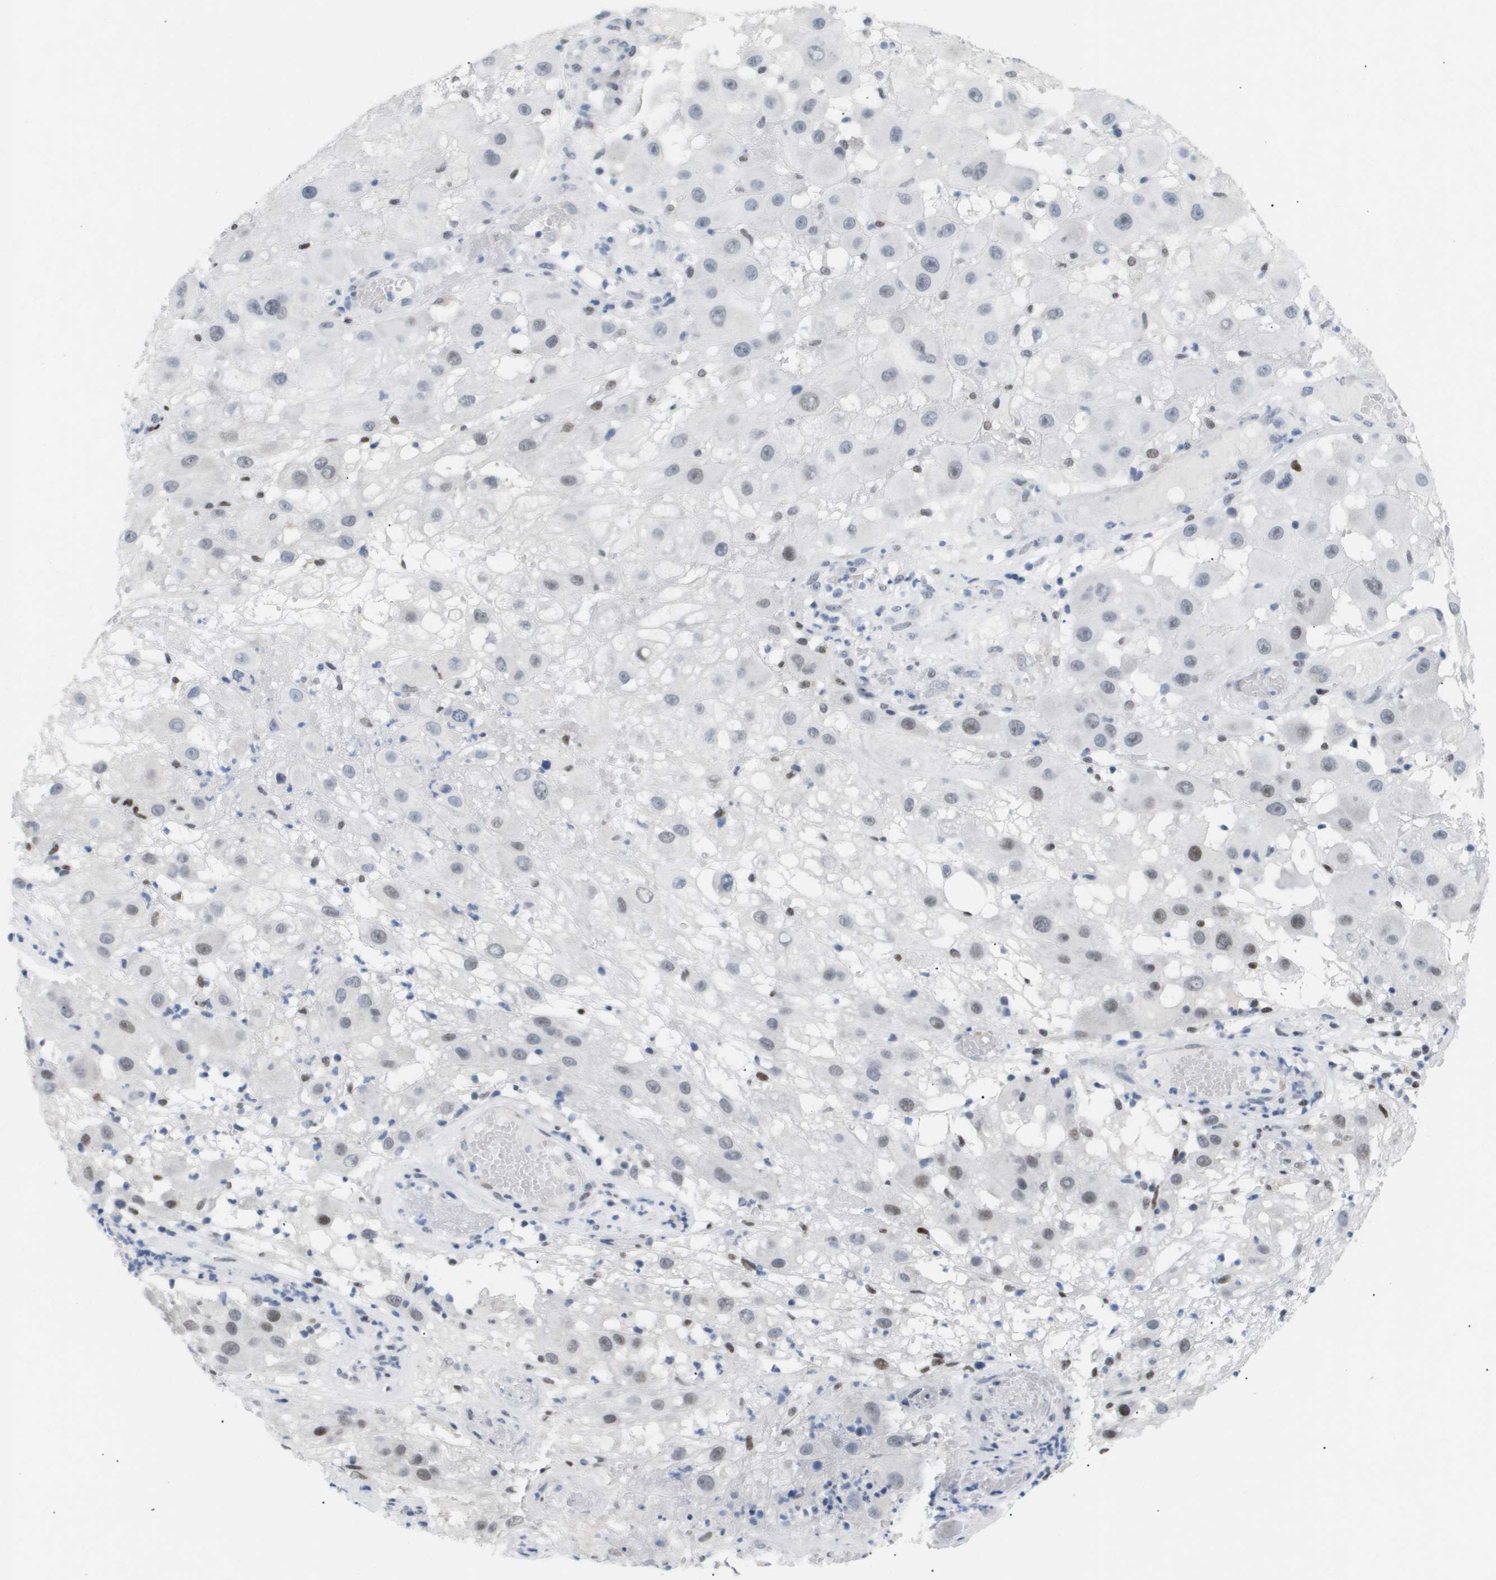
{"staining": {"intensity": "weak", "quantity": "<25%", "location": "nuclear"}, "tissue": "melanoma", "cell_type": "Tumor cells", "image_type": "cancer", "snomed": [{"axis": "morphology", "description": "Malignant melanoma, NOS"}, {"axis": "topography", "description": "Skin"}], "caption": "Tumor cells show no significant staining in malignant melanoma.", "gene": "PPARD", "patient": {"sex": "female", "age": 81}}